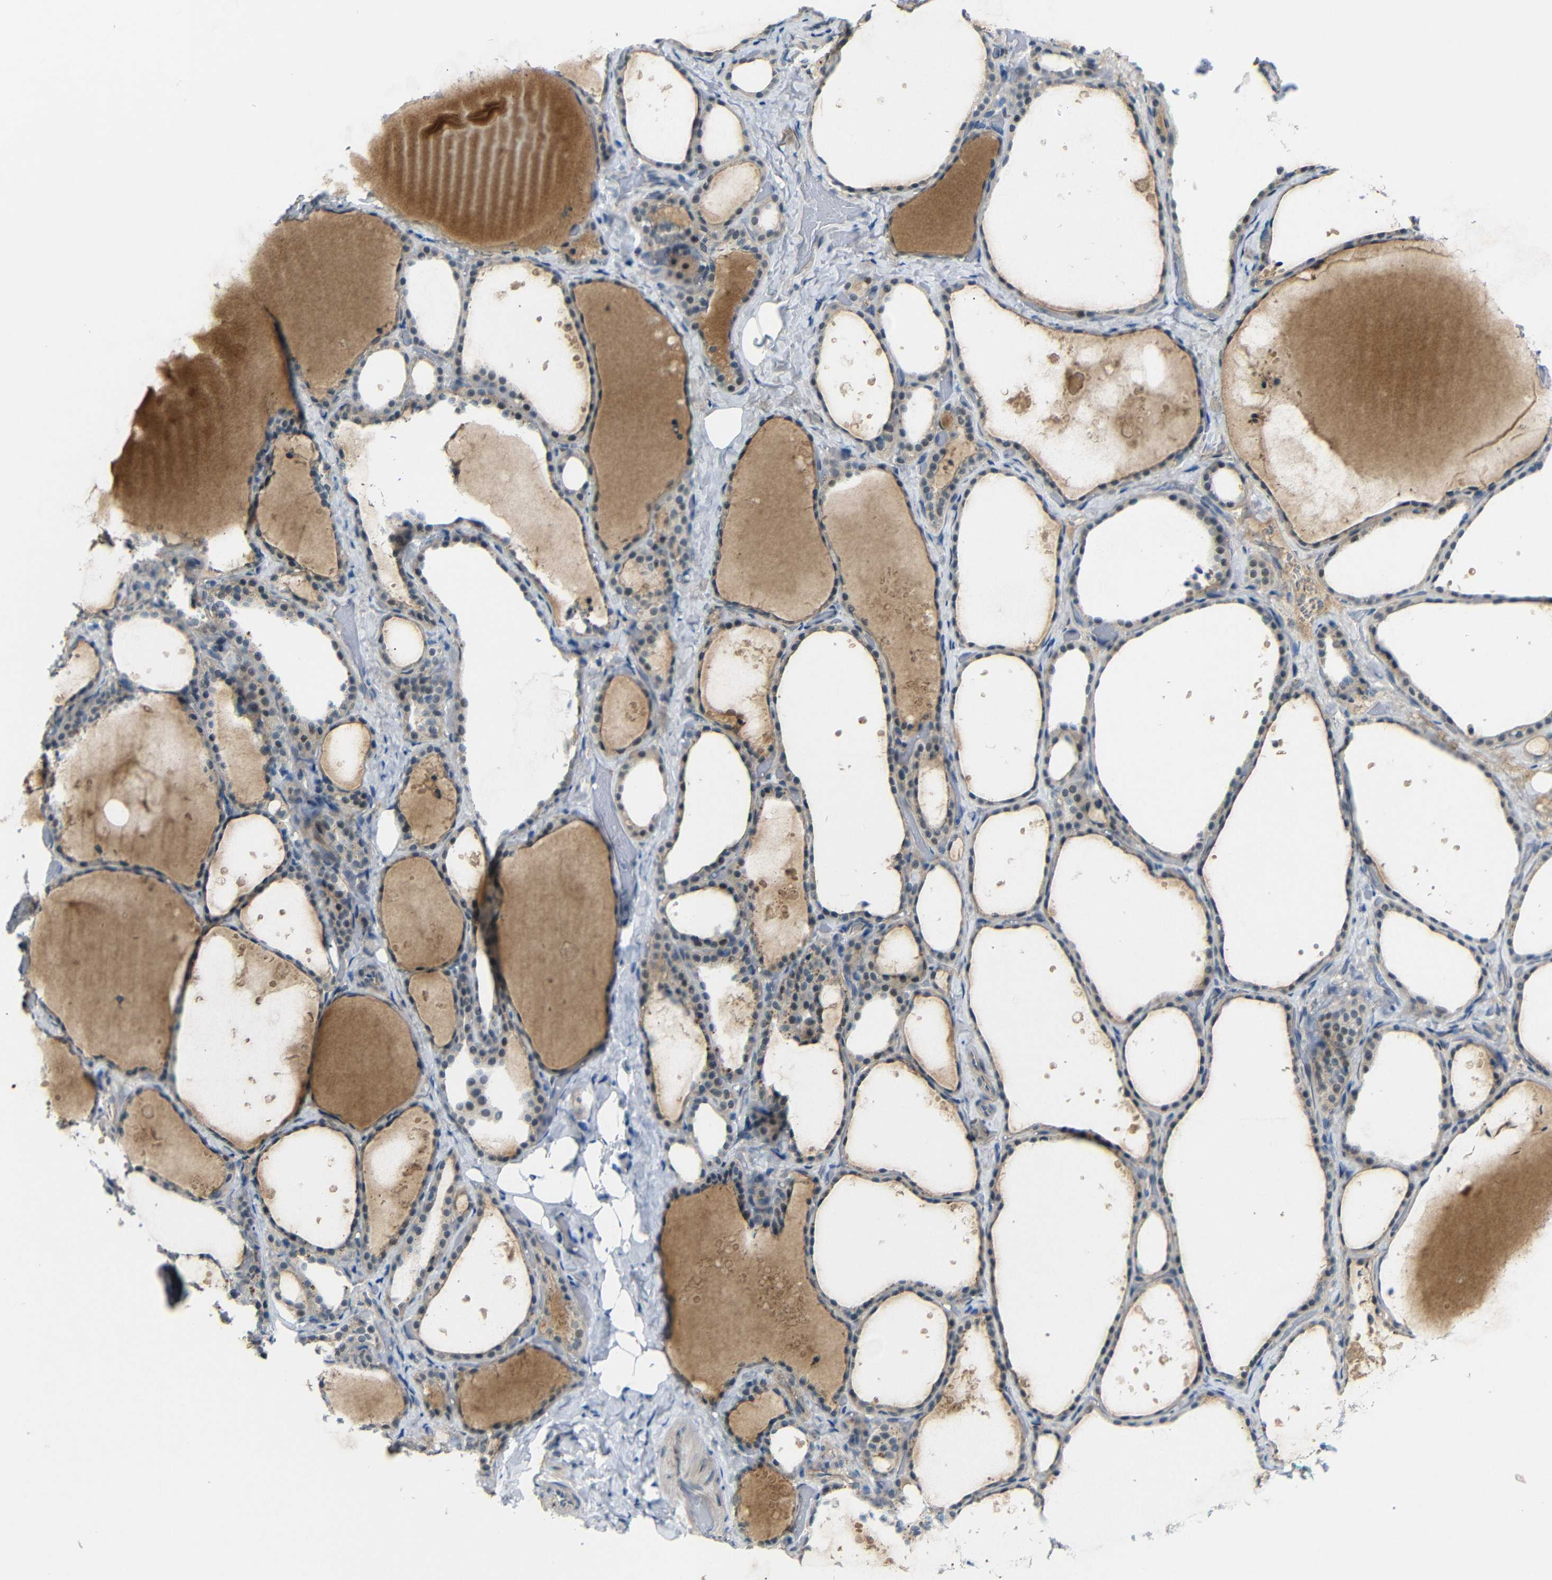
{"staining": {"intensity": "weak", "quantity": ">75%", "location": "cytoplasmic/membranous,nuclear"}, "tissue": "thyroid gland", "cell_type": "Glandular cells", "image_type": "normal", "snomed": [{"axis": "morphology", "description": "Normal tissue, NOS"}, {"axis": "topography", "description": "Thyroid gland"}], "caption": "Immunohistochemistry (DAB) staining of benign thyroid gland demonstrates weak cytoplasmic/membranous,nuclear protein positivity in approximately >75% of glandular cells. The staining was performed using DAB to visualize the protein expression in brown, while the nuclei were stained in blue with hematoxylin (Magnification: 20x).", "gene": "GPR158", "patient": {"sex": "female", "age": 44}}